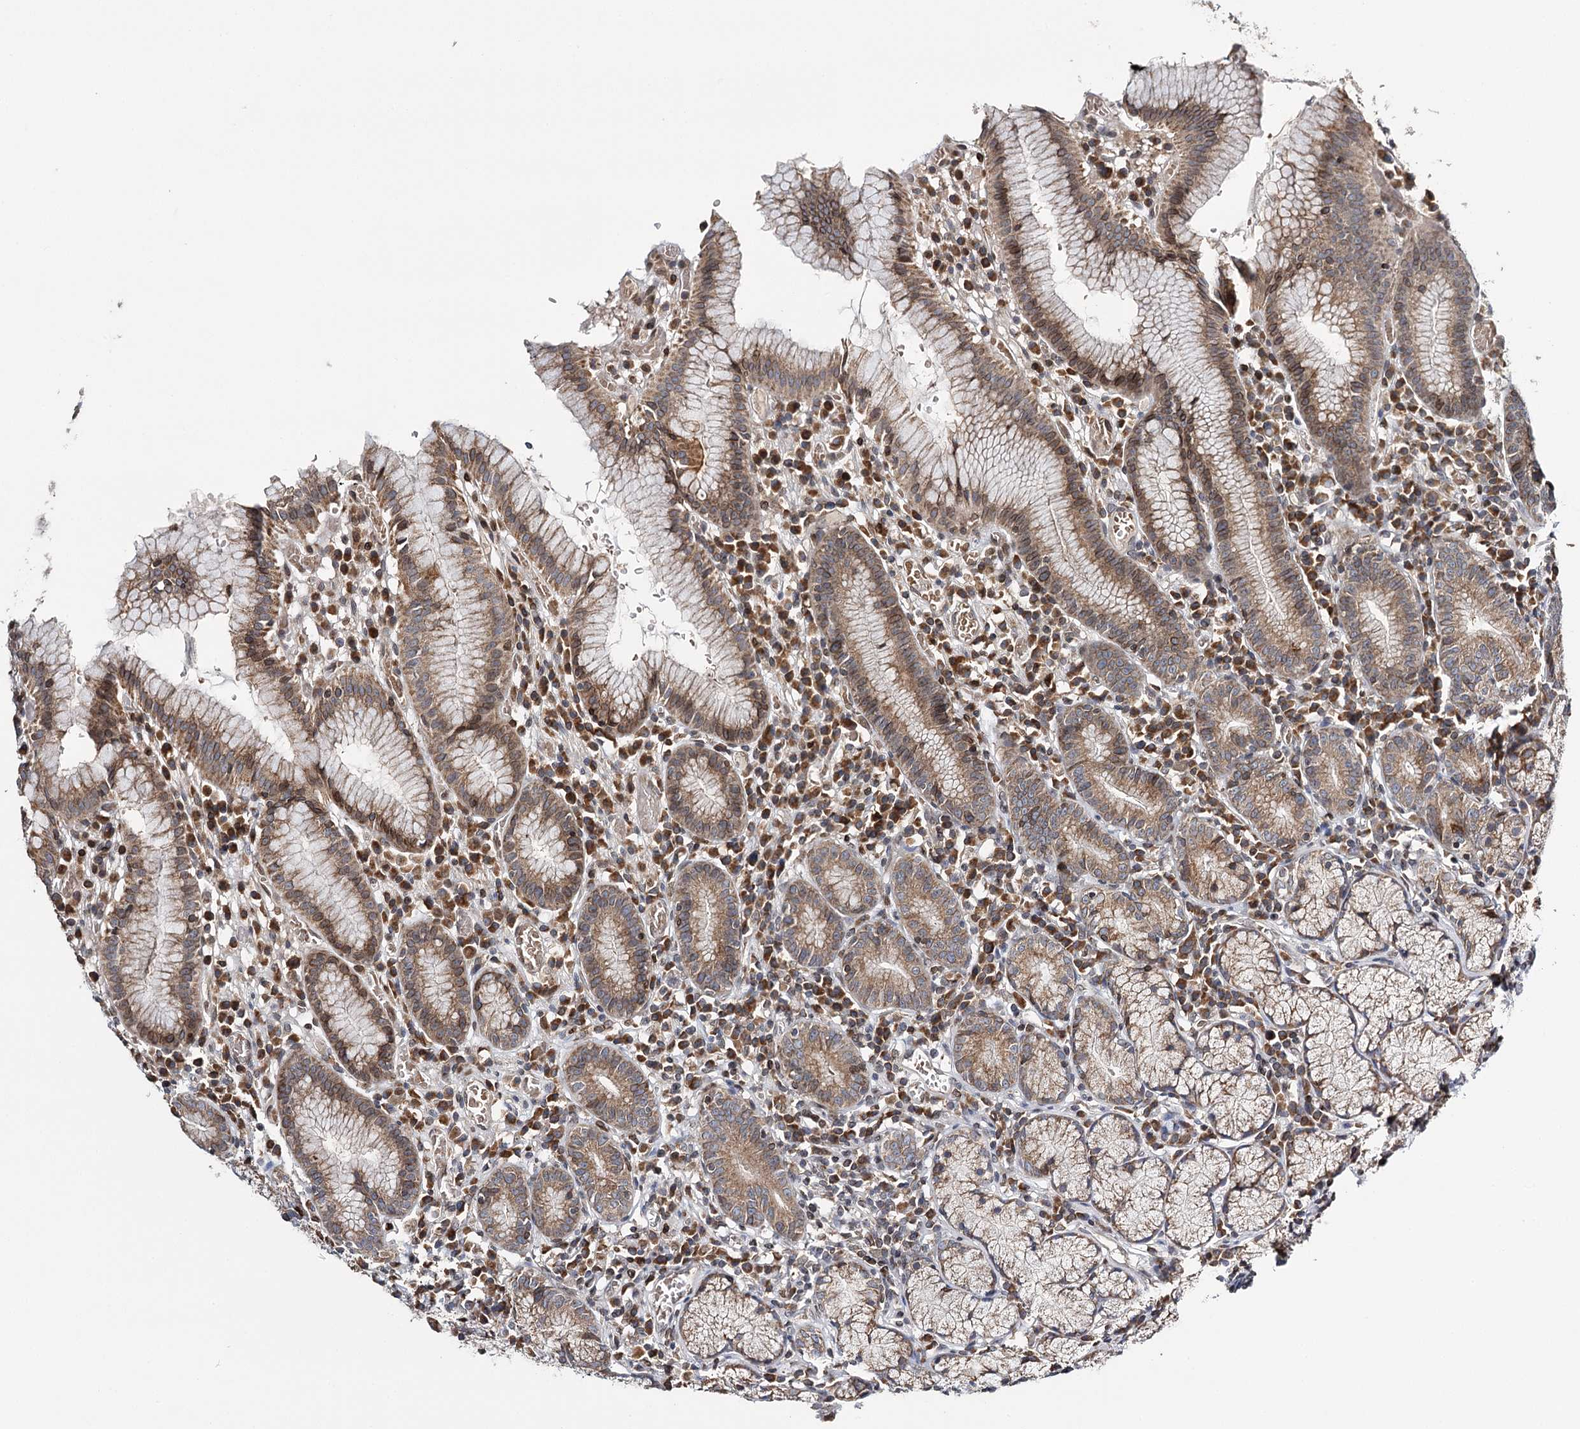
{"staining": {"intensity": "strong", "quantity": "25%-75%", "location": "cytoplasmic/membranous"}, "tissue": "stomach", "cell_type": "Glandular cells", "image_type": "normal", "snomed": [{"axis": "morphology", "description": "Normal tissue, NOS"}, {"axis": "topography", "description": "Stomach"}], "caption": "This micrograph exhibits immunohistochemistry (IHC) staining of unremarkable human stomach, with high strong cytoplasmic/membranous staining in approximately 25%-75% of glandular cells.", "gene": "CFAP46", "patient": {"sex": "male", "age": 55}}